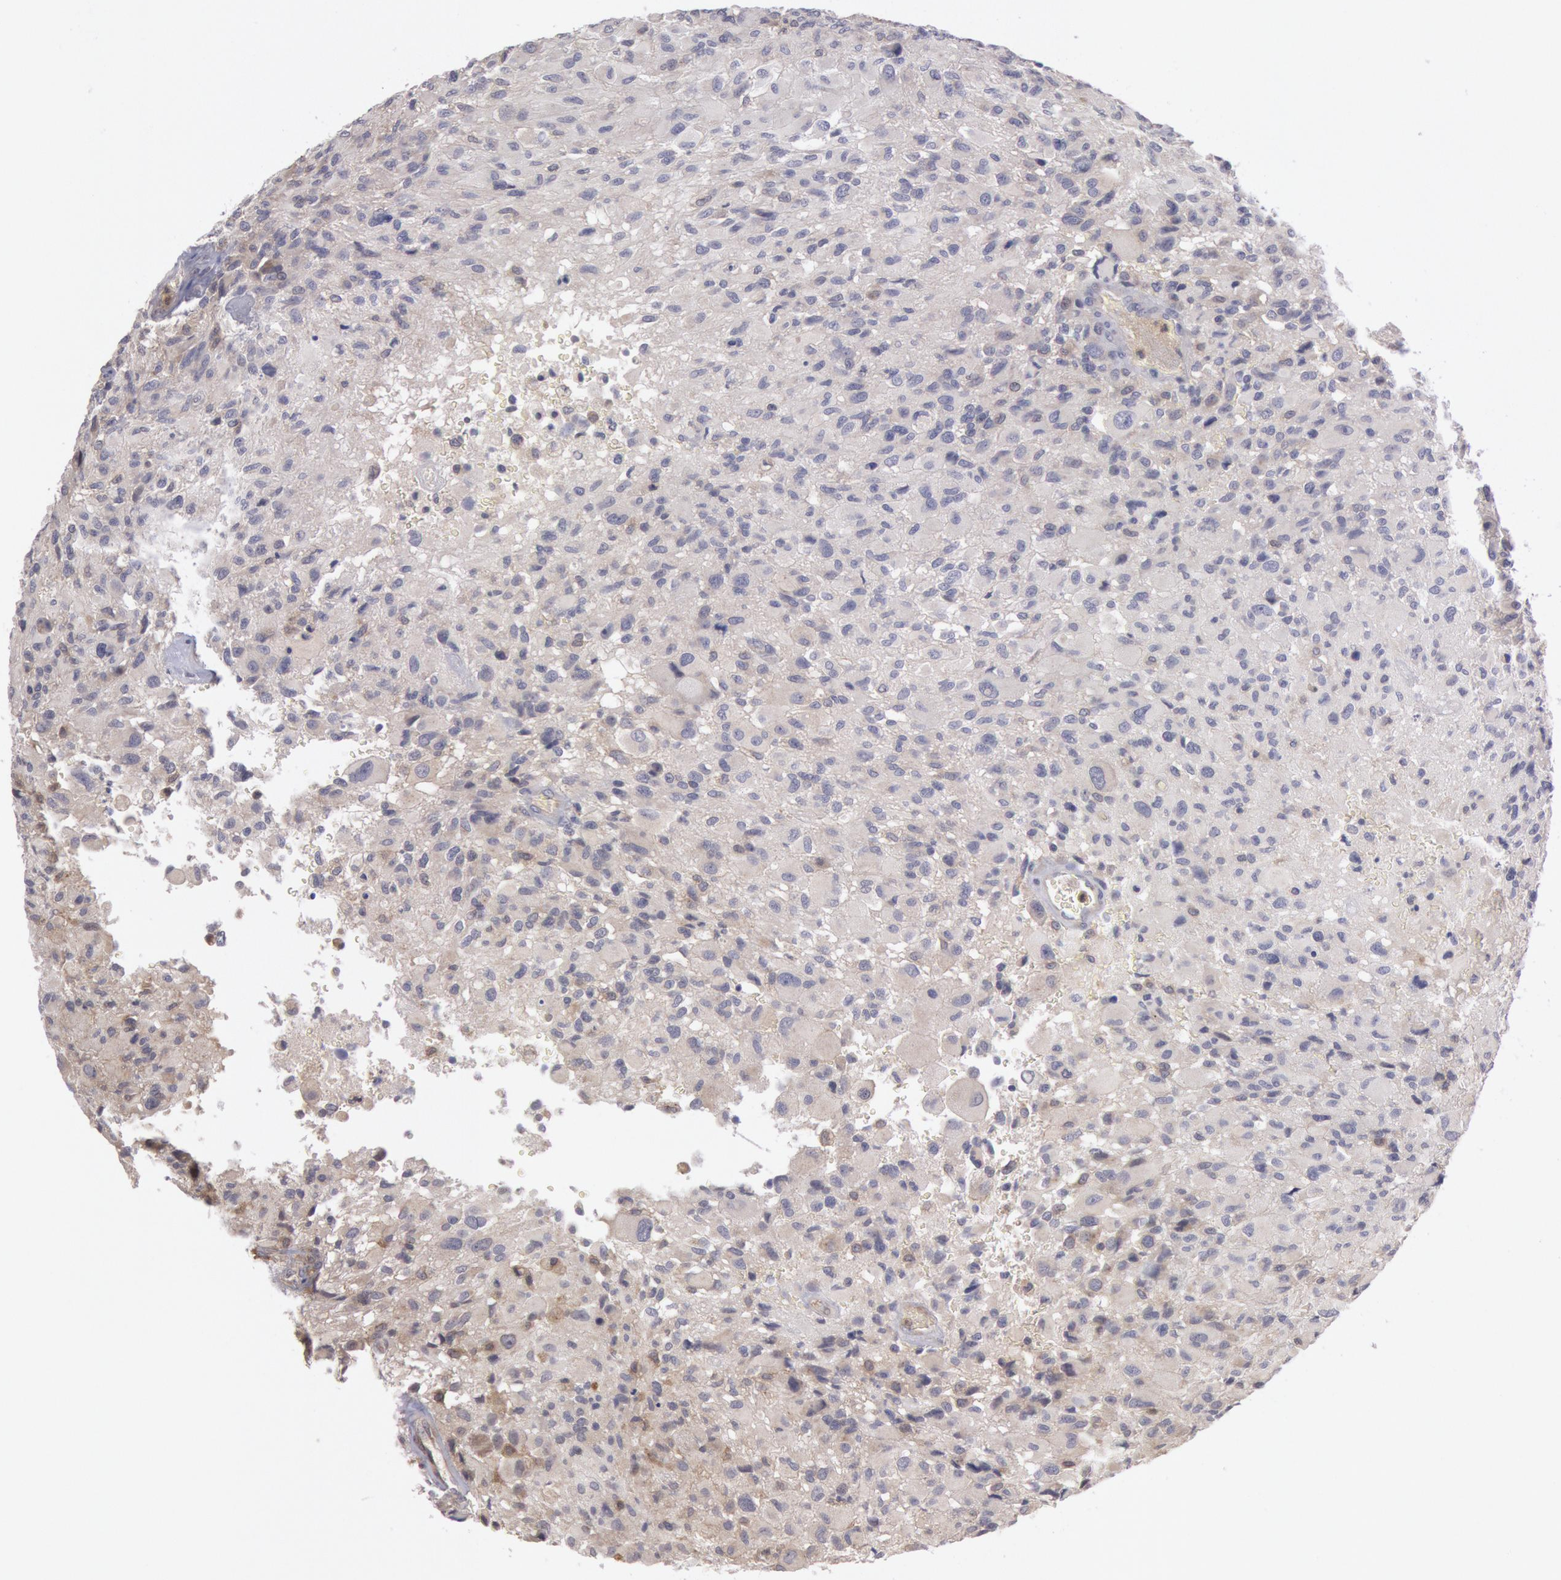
{"staining": {"intensity": "weak", "quantity": "<25%", "location": "cytoplasmic/membranous"}, "tissue": "glioma", "cell_type": "Tumor cells", "image_type": "cancer", "snomed": [{"axis": "morphology", "description": "Glioma, malignant, High grade"}, {"axis": "topography", "description": "Brain"}], "caption": "High power microscopy histopathology image of an IHC image of glioma, revealing no significant expression in tumor cells. (Brightfield microscopy of DAB (3,3'-diaminobenzidine) immunohistochemistry at high magnification).", "gene": "PLA2G6", "patient": {"sex": "male", "age": 69}}